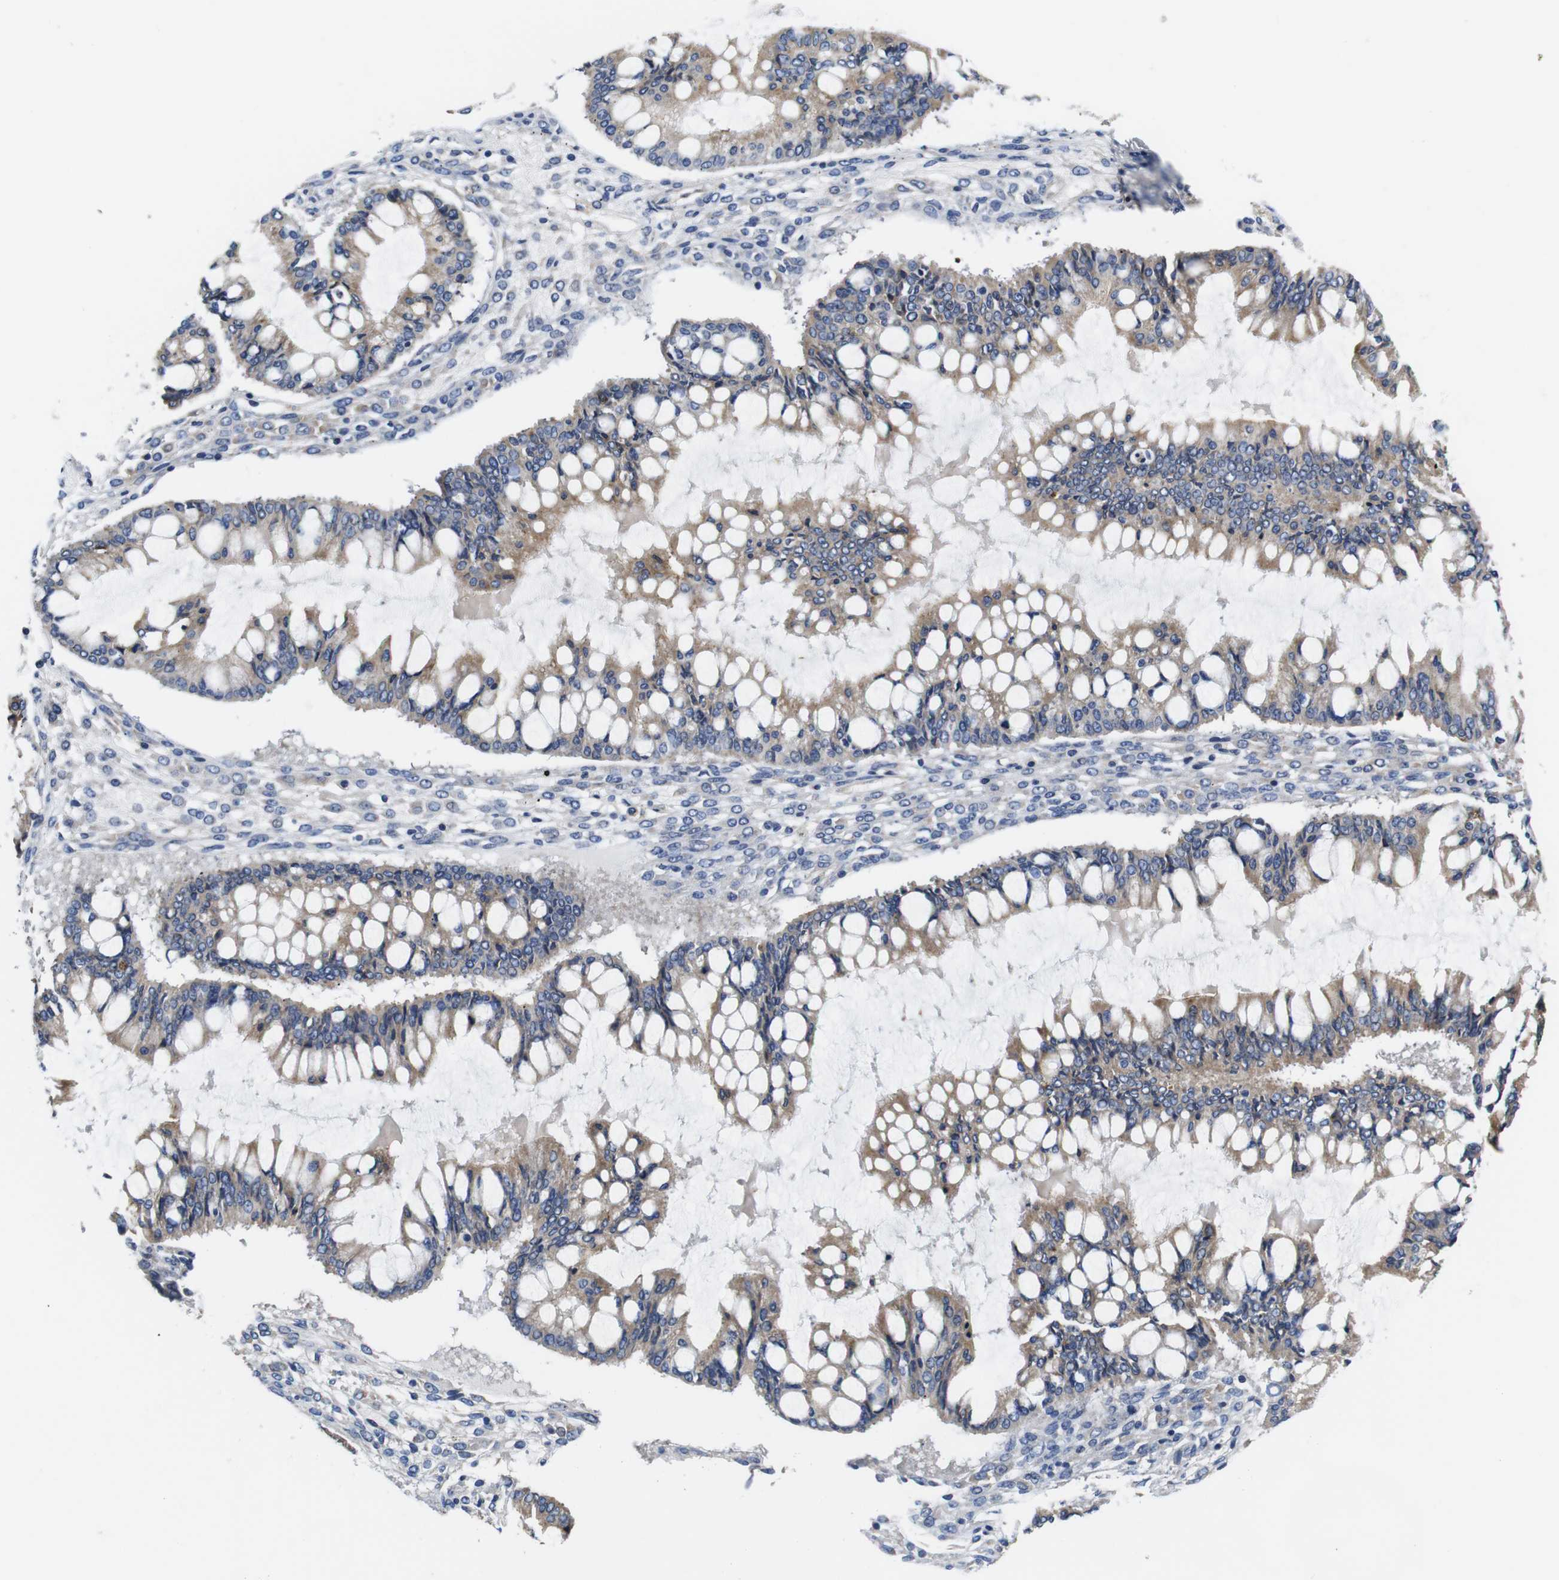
{"staining": {"intensity": "moderate", "quantity": ">75%", "location": "cytoplasmic/membranous"}, "tissue": "ovarian cancer", "cell_type": "Tumor cells", "image_type": "cancer", "snomed": [{"axis": "morphology", "description": "Cystadenocarcinoma, mucinous, NOS"}, {"axis": "topography", "description": "Ovary"}], "caption": "Ovarian cancer stained with immunohistochemistry displays moderate cytoplasmic/membranous staining in approximately >75% of tumor cells. Ihc stains the protein in brown and the nuclei are stained blue.", "gene": "MARCHF7", "patient": {"sex": "female", "age": 73}}